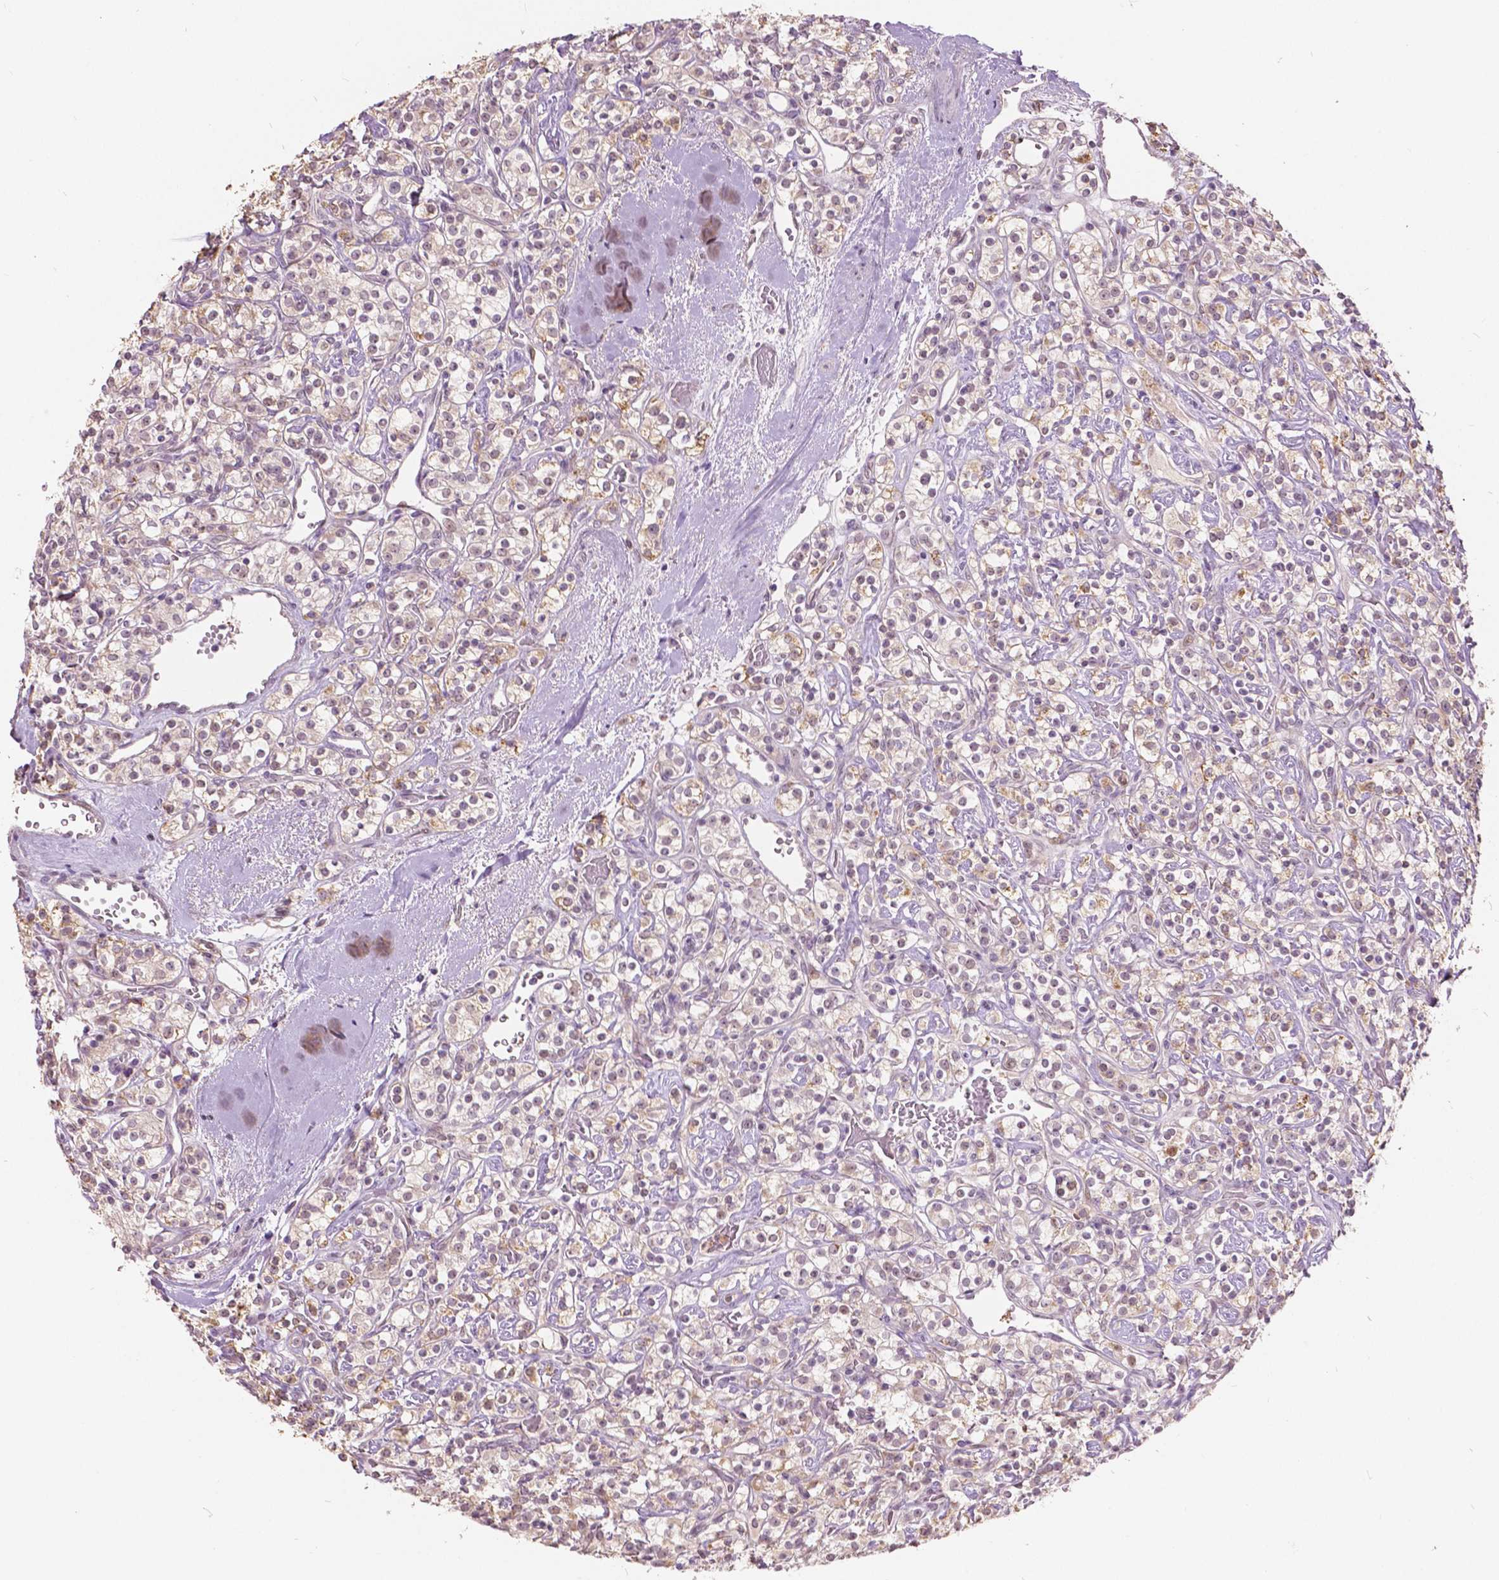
{"staining": {"intensity": "moderate", "quantity": "<25%", "location": "cytoplasmic/membranous"}, "tissue": "renal cancer", "cell_type": "Tumor cells", "image_type": "cancer", "snomed": [{"axis": "morphology", "description": "Adenocarcinoma, NOS"}, {"axis": "topography", "description": "Kidney"}], "caption": "Immunohistochemistry of human adenocarcinoma (renal) exhibits low levels of moderate cytoplasmic/membranous staining in approximately <25% of tumor cells. (brown staining indicates protein expression, while blue staining denotes nuclei).", "gene": "DLX6", "patient": {"sex": "male", "age": 77}}